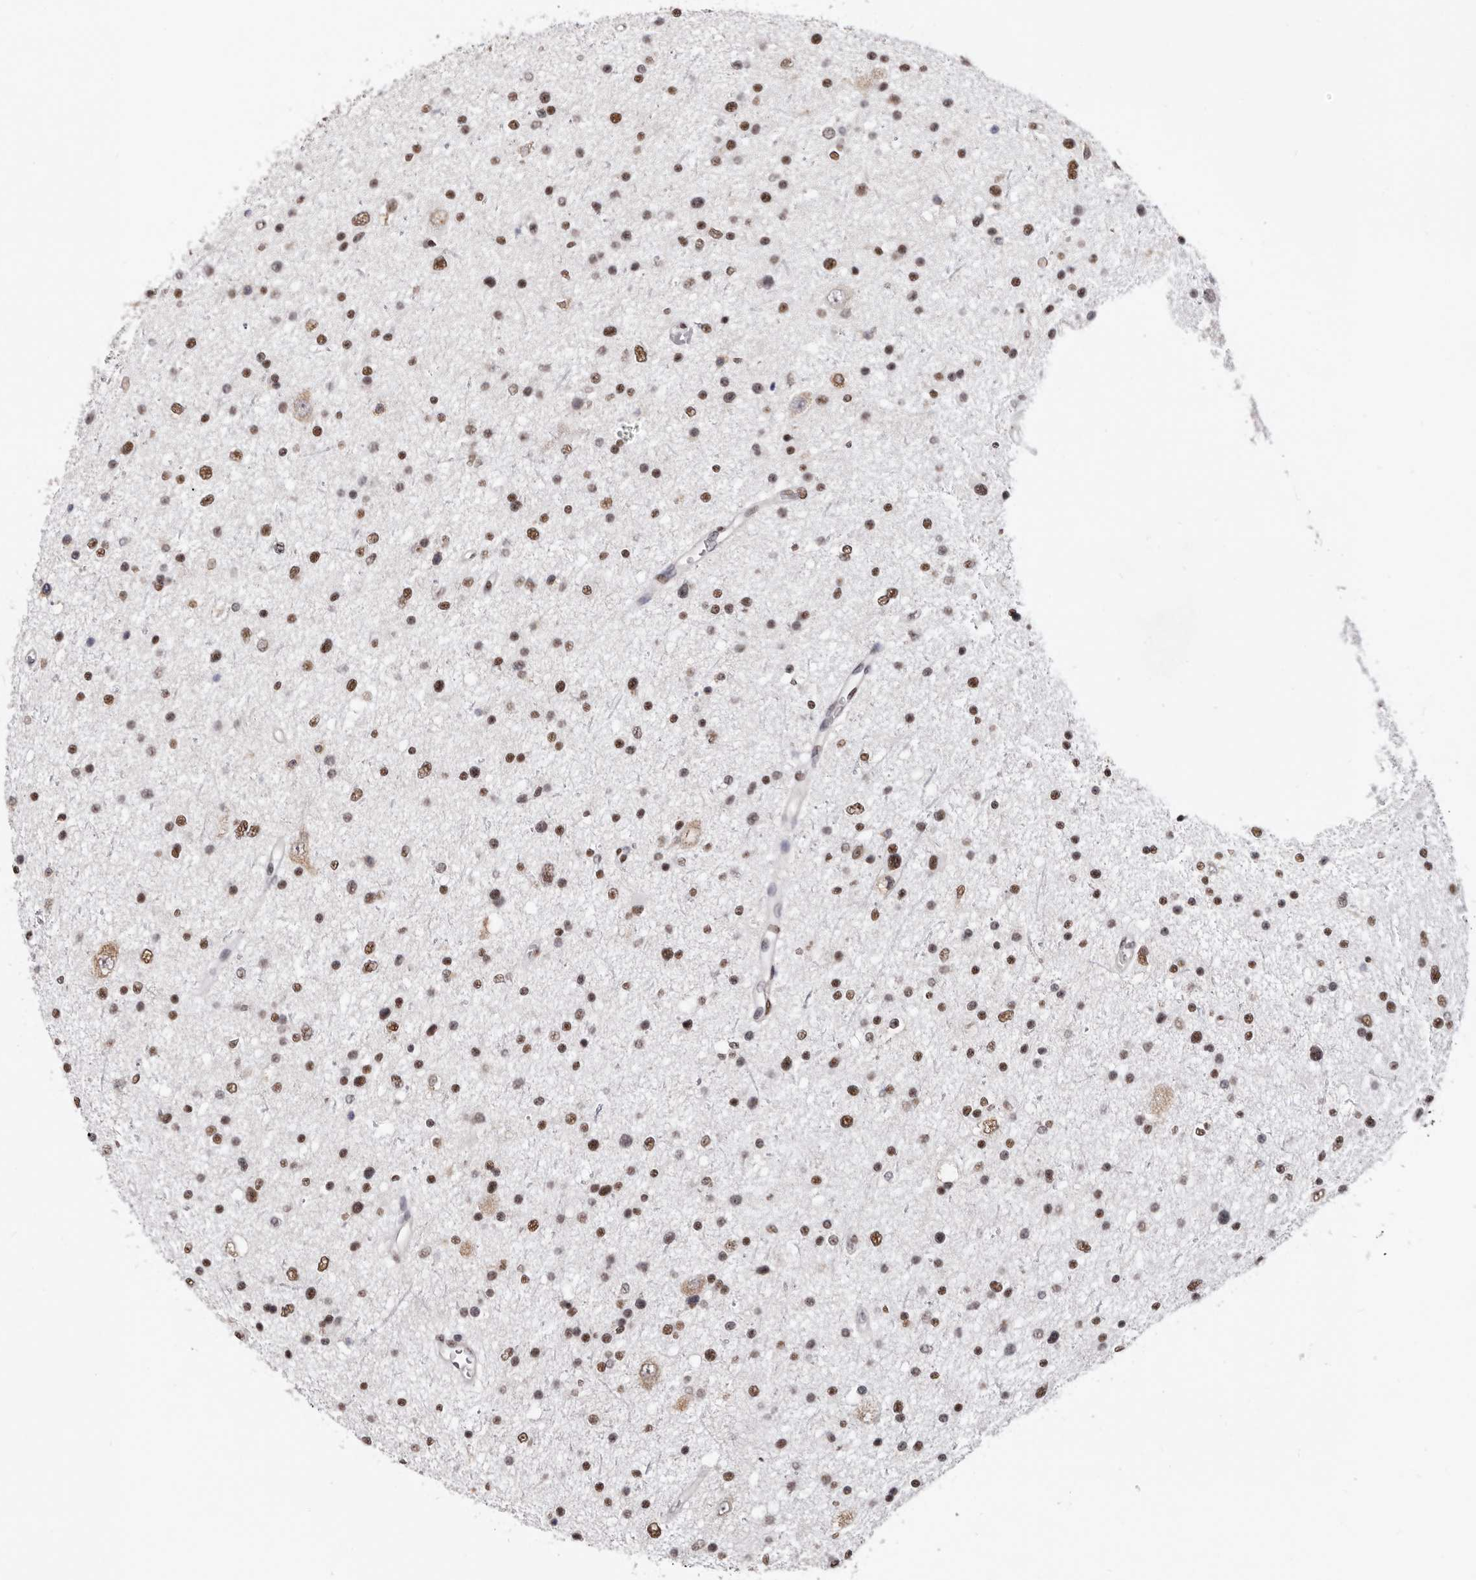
{"staining": {"intensity": "moderate", "quantity": ">75%", "location": "nuclear"}, "tissue": "glioma", "cell_type": "Tumor cells", "image_type": "cancer", "snomed": [{"axis": "morphology", "description": "Glioma, malignant, Low grade"}, {"axis": "topography", "description": "Brain"}], "caption": "Tumor cells demonstrate moderate nuclear expression in approximately >75% of cells in malignant glioma (low-grade). The staining was performed using DAB to visualize the protein expression in brown, while the nuclei were stained in blue with hematoxylin (Magnification: 20x).", "gene": "SCAF4", "patient": {"sex": "female", "age": 37}}